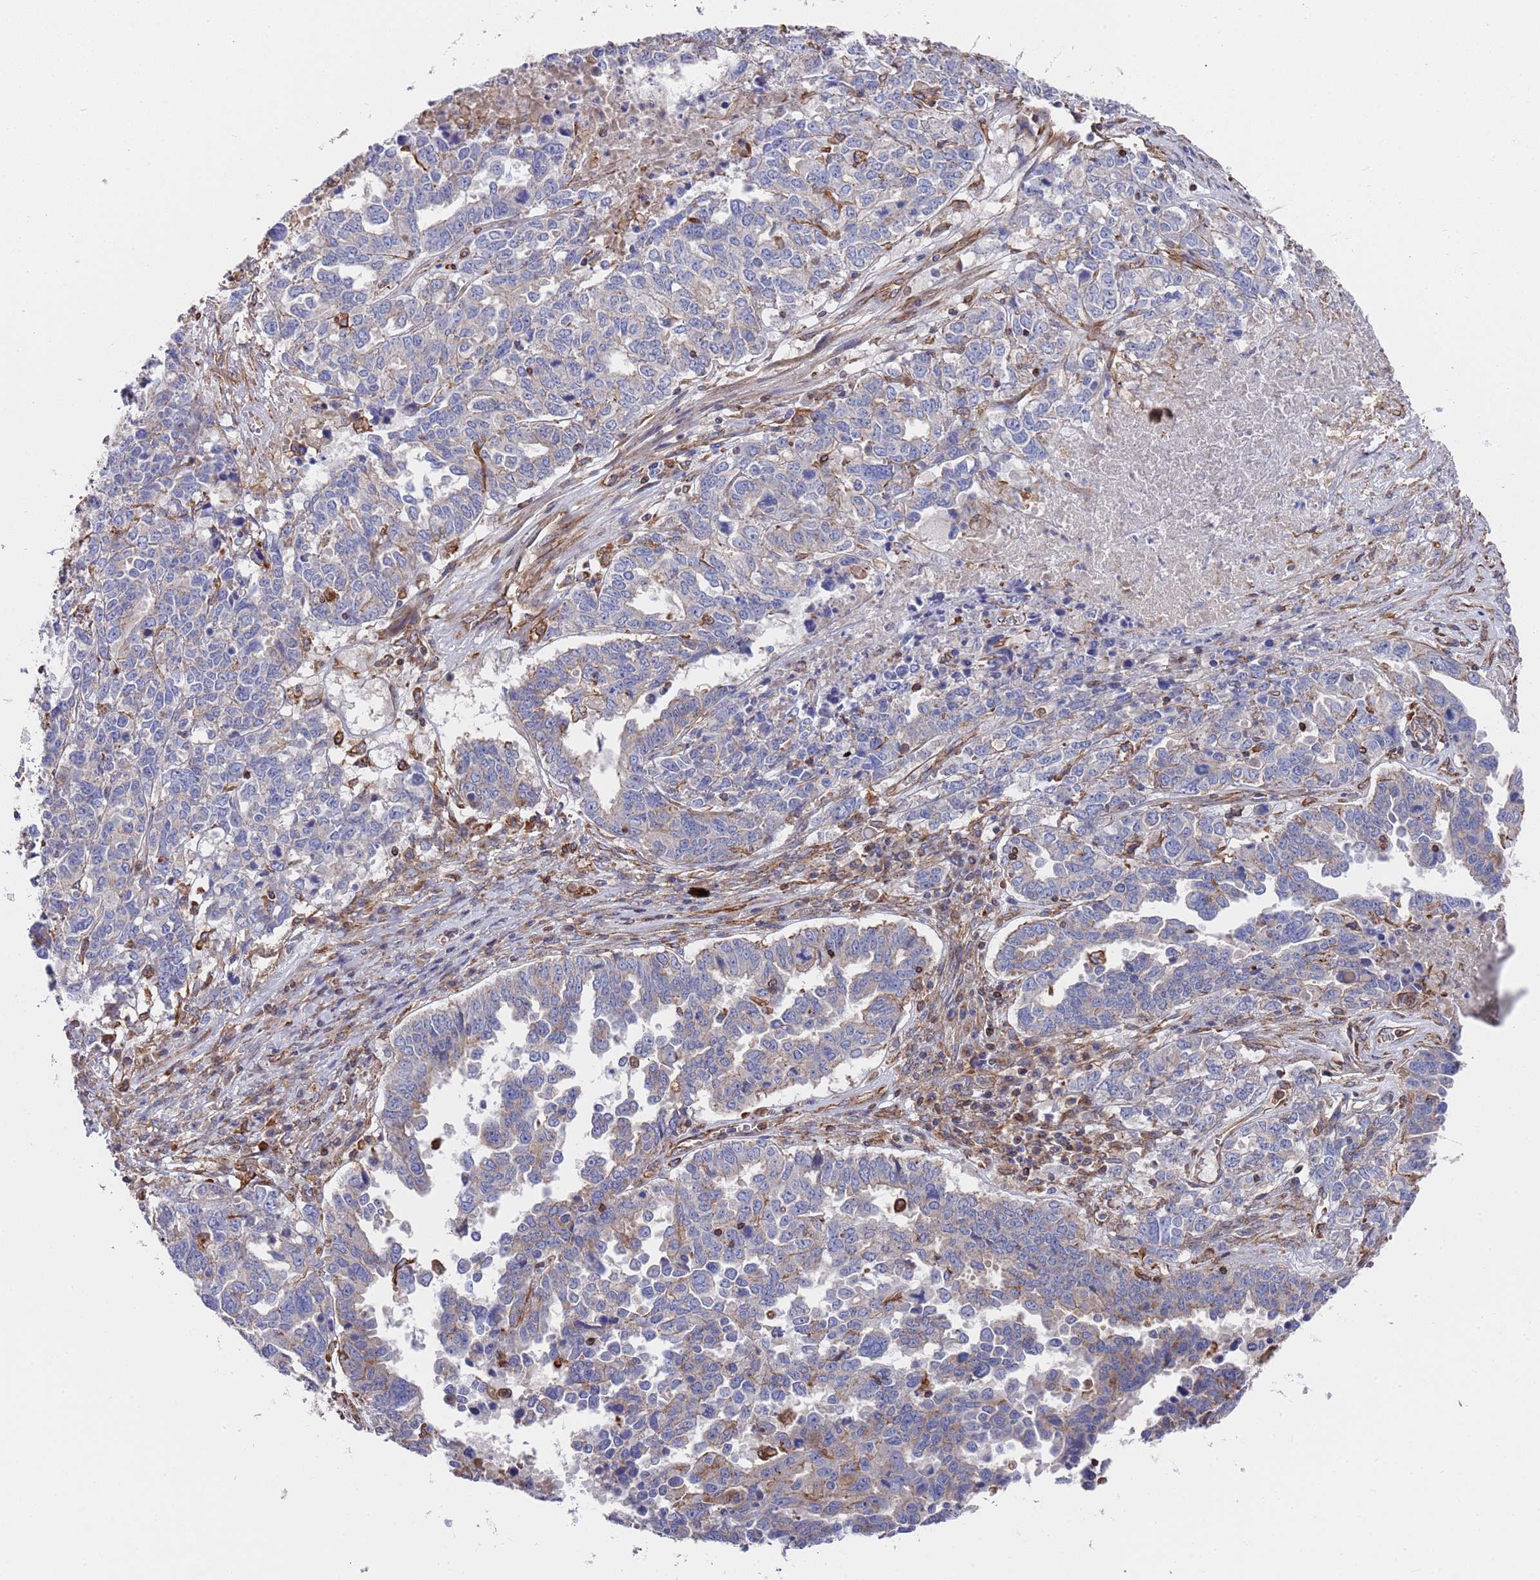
{"staining": {"intensity": "negative", "quantity": "none", "location": "none"}, "tissue": "ovarian cancer", "cell_type": "Tumor cells", "image_type": "cancer", "snomed": [{"axis": "morphology", "description": "Carcinoma, endometroid"}, {"axis": "topography", "description": "Ovary"}], "caption": "Immunohistochemistry micrograph of neoplastic tissue: human ovarian endometroid carcinoma stained with DAB (3,3'-diaminobenzidine) shows no significant protein staining in tumor cells.", "gene": "JAKMIP2", "patient": {"sex": "female", "age": 62}}